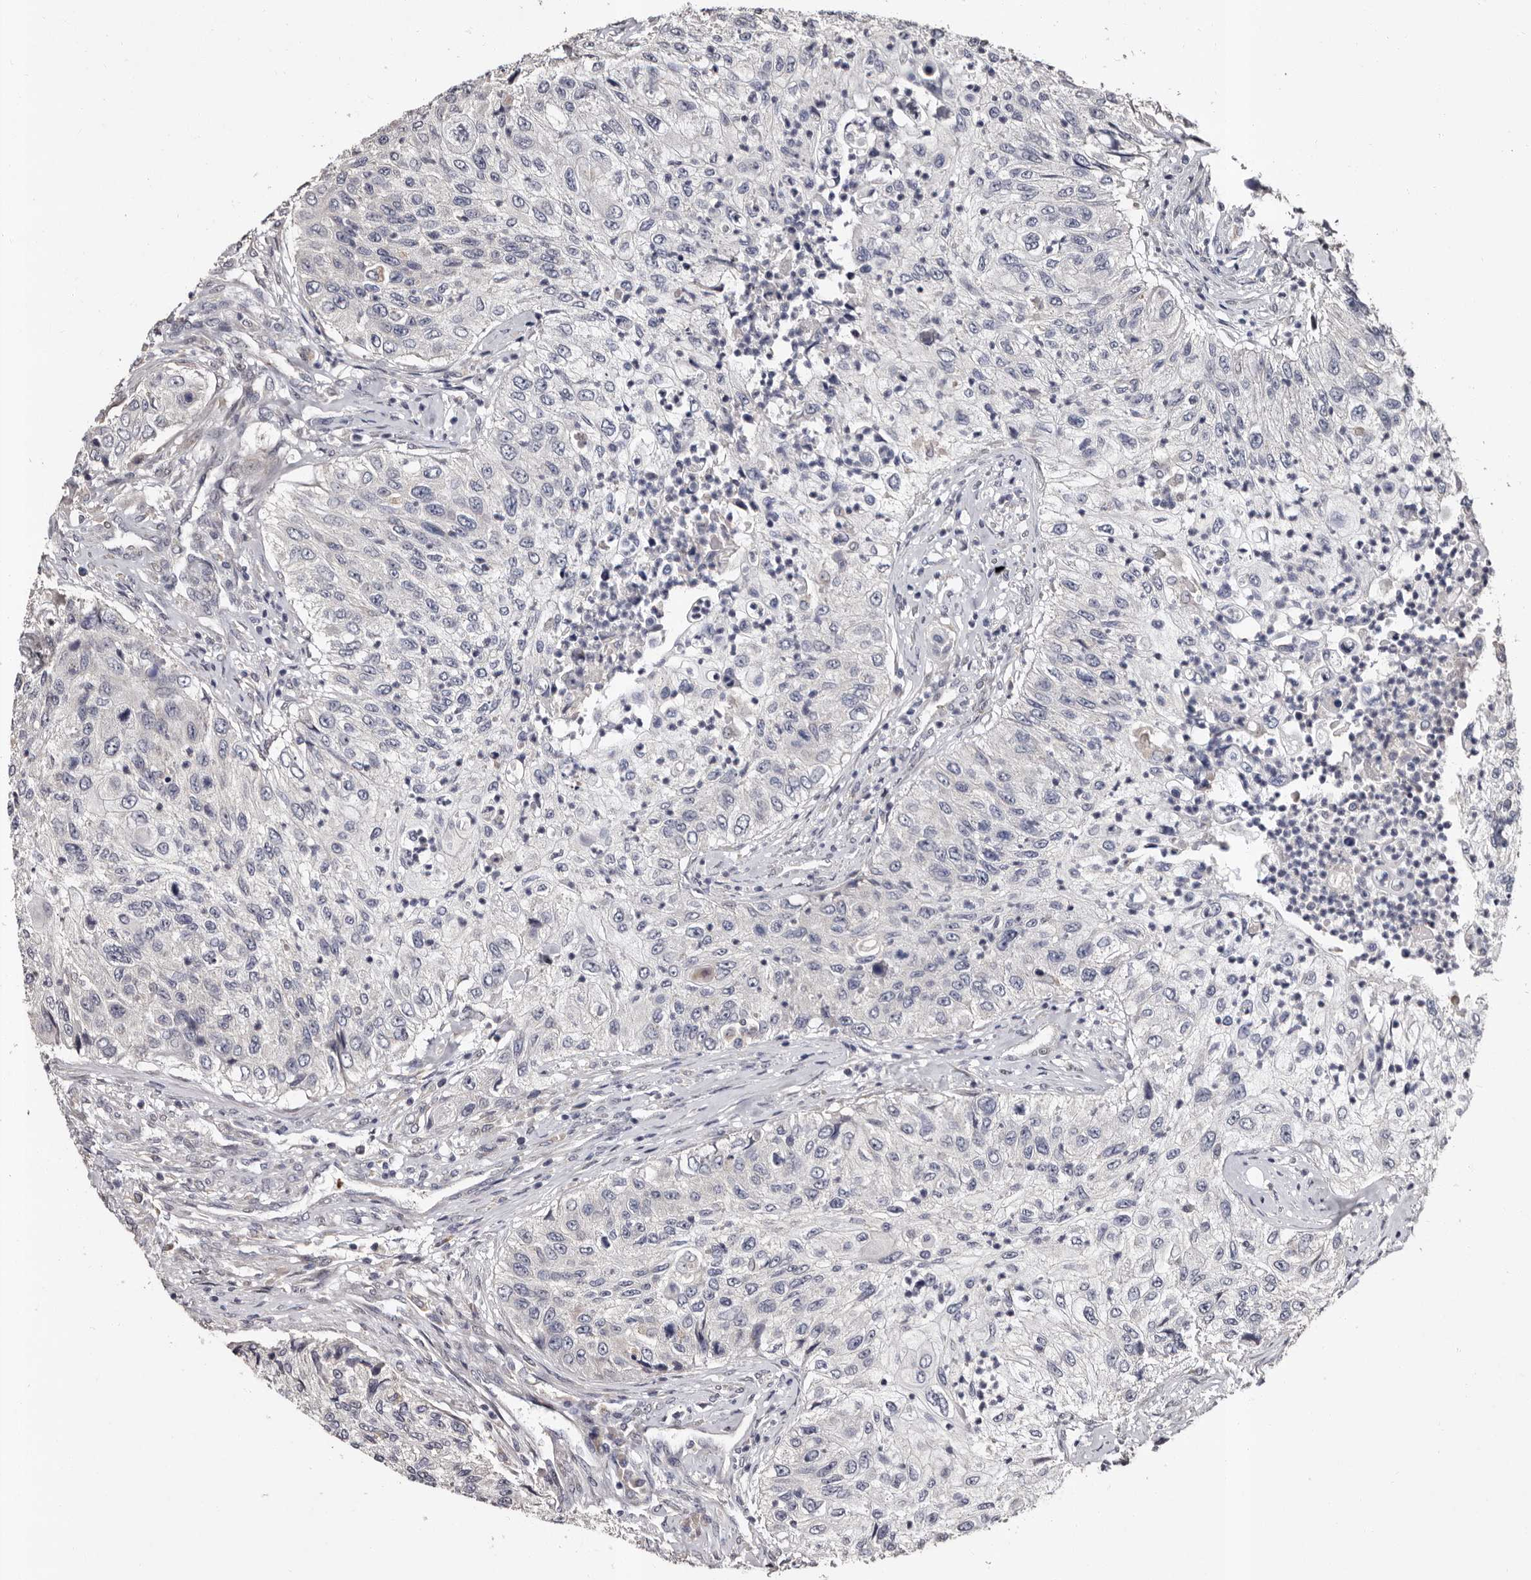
{"staining": {"intensity": "negative", "quantity": "none", "location": "none"}, "tissue": "urothelial cancer", "cell_type": "Tumor cells", "image_type": "cancer", "snomed": [{"axis": "morphology", "description": "Urothelial carcinoma, High grade"}, {"axis": "topography", "description": "Urinary bladder"}], "caption": "IHC of urothelial cancer exhibits no expression in tumor cells.", "gene": "FAM91A1", "patient": {"sex": "female", "age": 60}}